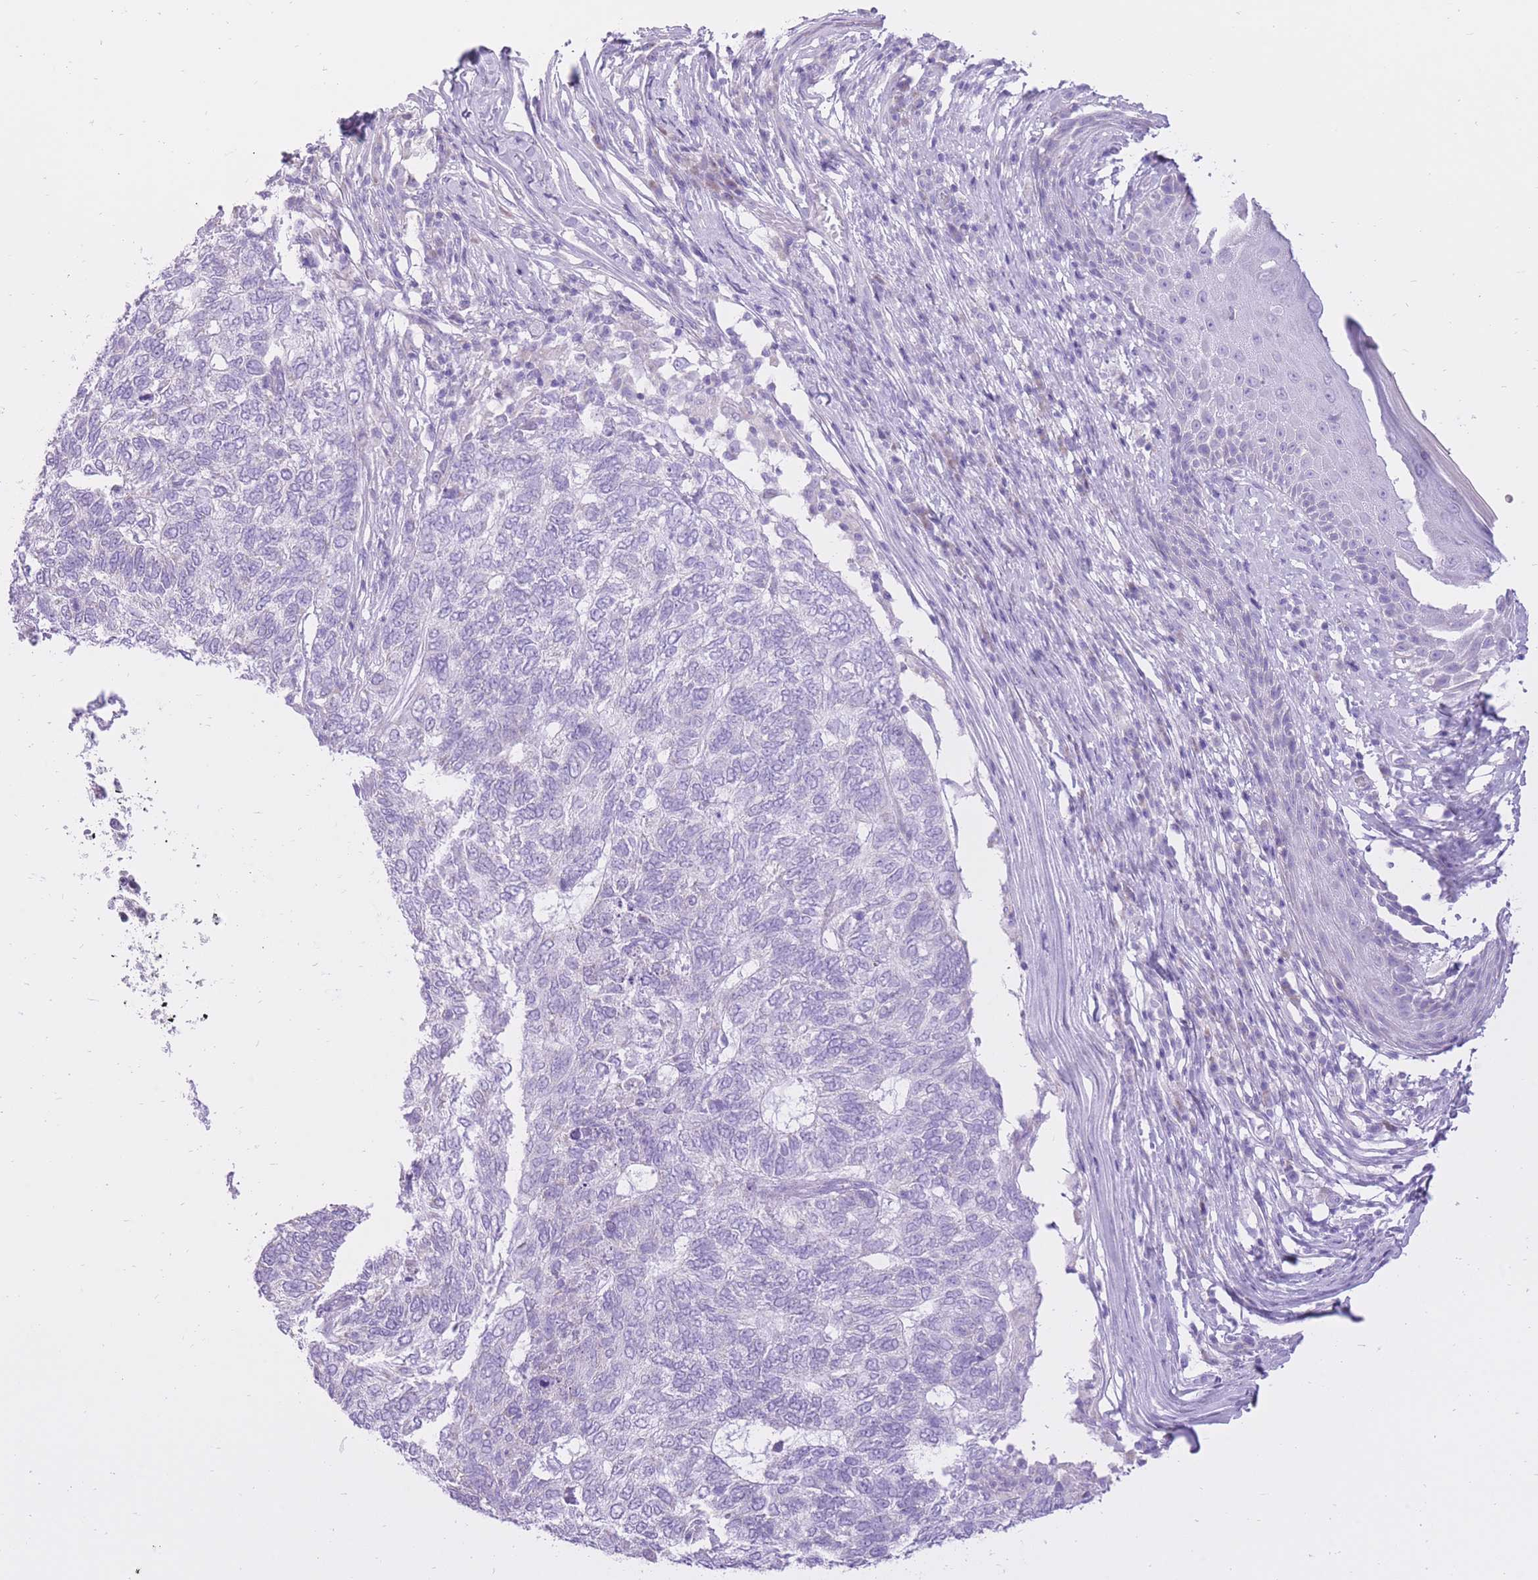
{"staining": {"intensity": "negative", "quantity": "none", "location": "none"}, "tissue": "skin cancer", "cell_type": "Tumor cells", "image_type": "cancer", "snomed": [{"axis": "morphology", "description": "Basal cell carcinoma"}, {"axis": "topography", "description": "Skin"}], "caption": "Immunohistochemical staining of human basal cell carcinoma (skin) displays no significant positivity in tumor cells.", "gene": "SLC4A4", "patient": {"sex": "female", "age": 65}}